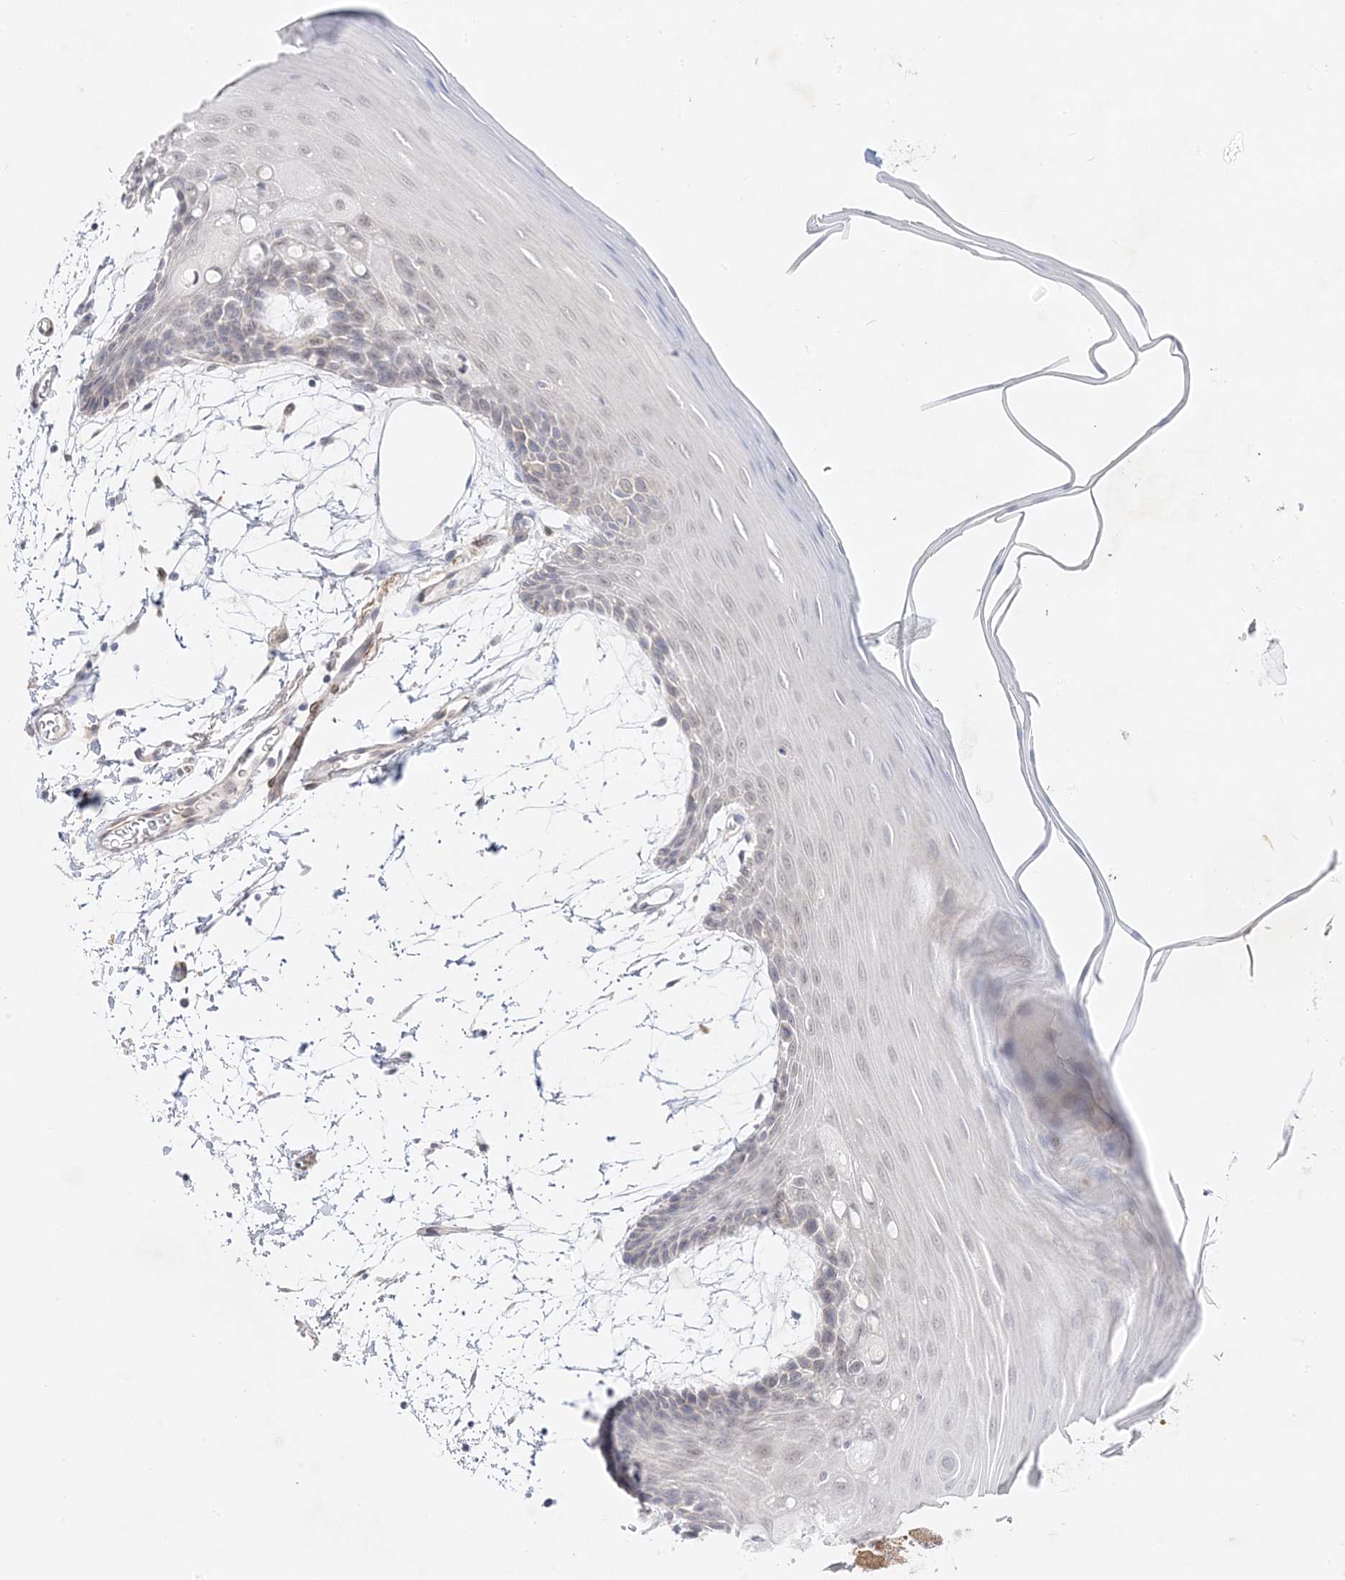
{"staining": {"intensity": "negative", "quantity": "none", "location": "none"}, "tissue": "oral mucosa", "cell_type": "Squamous epithelial cells", "image_type": "normal", "snomed": [{"axis": "morphology", "description": "Normal tissue, NOS"}, {"axis": "topography", "description": "Skeletal muscle"}, {"axis": "topography", "description": "Oral tissue"}, {"axis": "topography", "description": "Salivary gland"}, {"axis": "topography", "description": "Peripheral nerve tissue"}], "caption": "This photomicrograph is of unremarkable oral mucosa stained with IHC to label a protein in brown with the nuclei are counter-stained blue. There is no staining in squamous epithelial cells.", "gene": "C2CD2", "patient": {"sex": "male", "age": 54}}